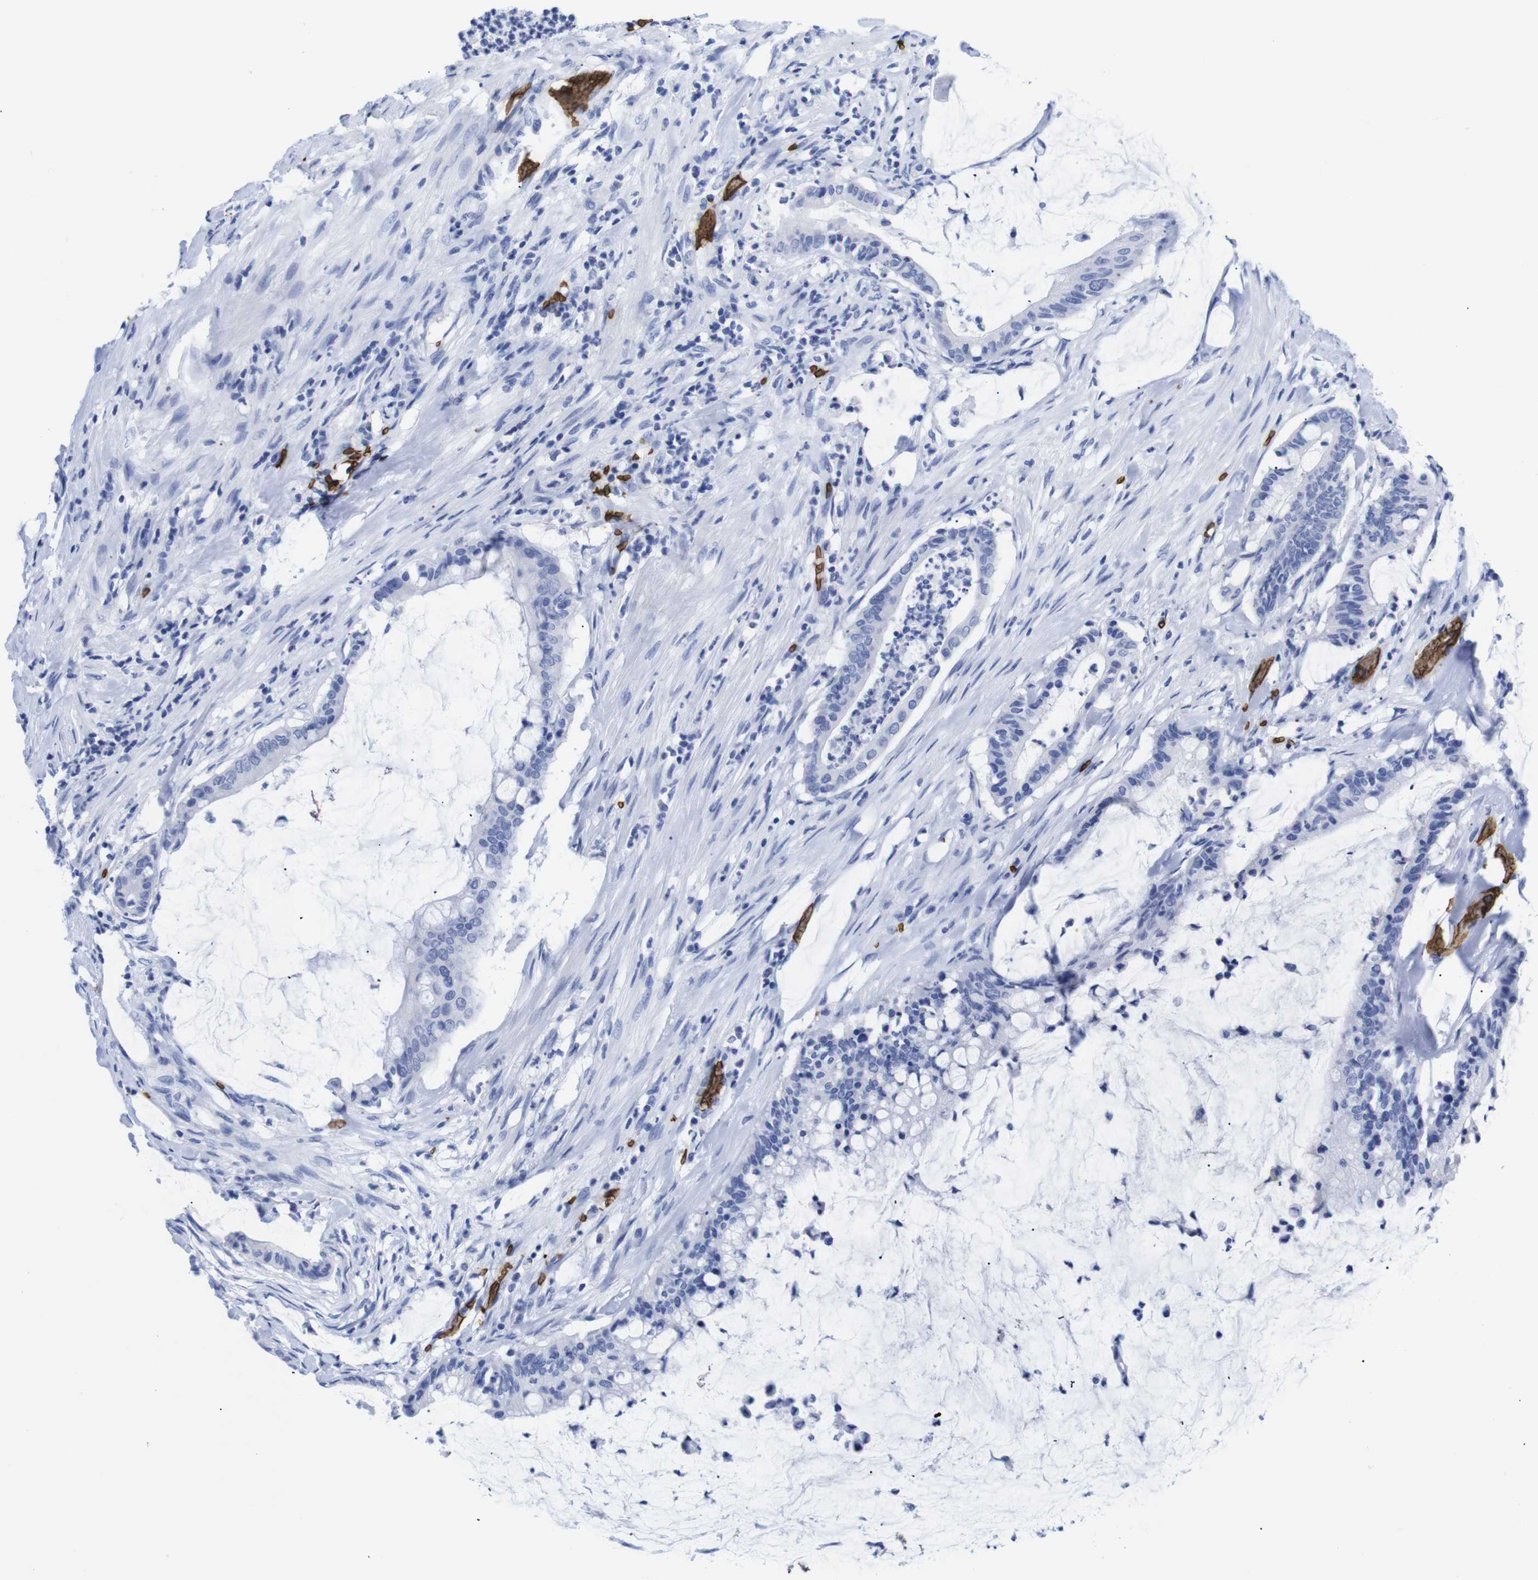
{"staining": {"intensity": "negative", "quantity": "none", "location": "none"}, "tissue": "pancreatic cancer", "cell_type": "Tumor cells", "image_type": "cancer", "snomed": [{"axis": "morphology", "description": "Adenocarcinoma, NOS"}, {"axis": "topography", "description": "Pancreas"}], "caption": "A high-resolution histopathology image shows IHC staining of pancreatic adenocarcinoma, which demonstrates no significant staining in tumor cells.", "gene": "S1PR2", "patient": {"sex": "male", "age": 41}}